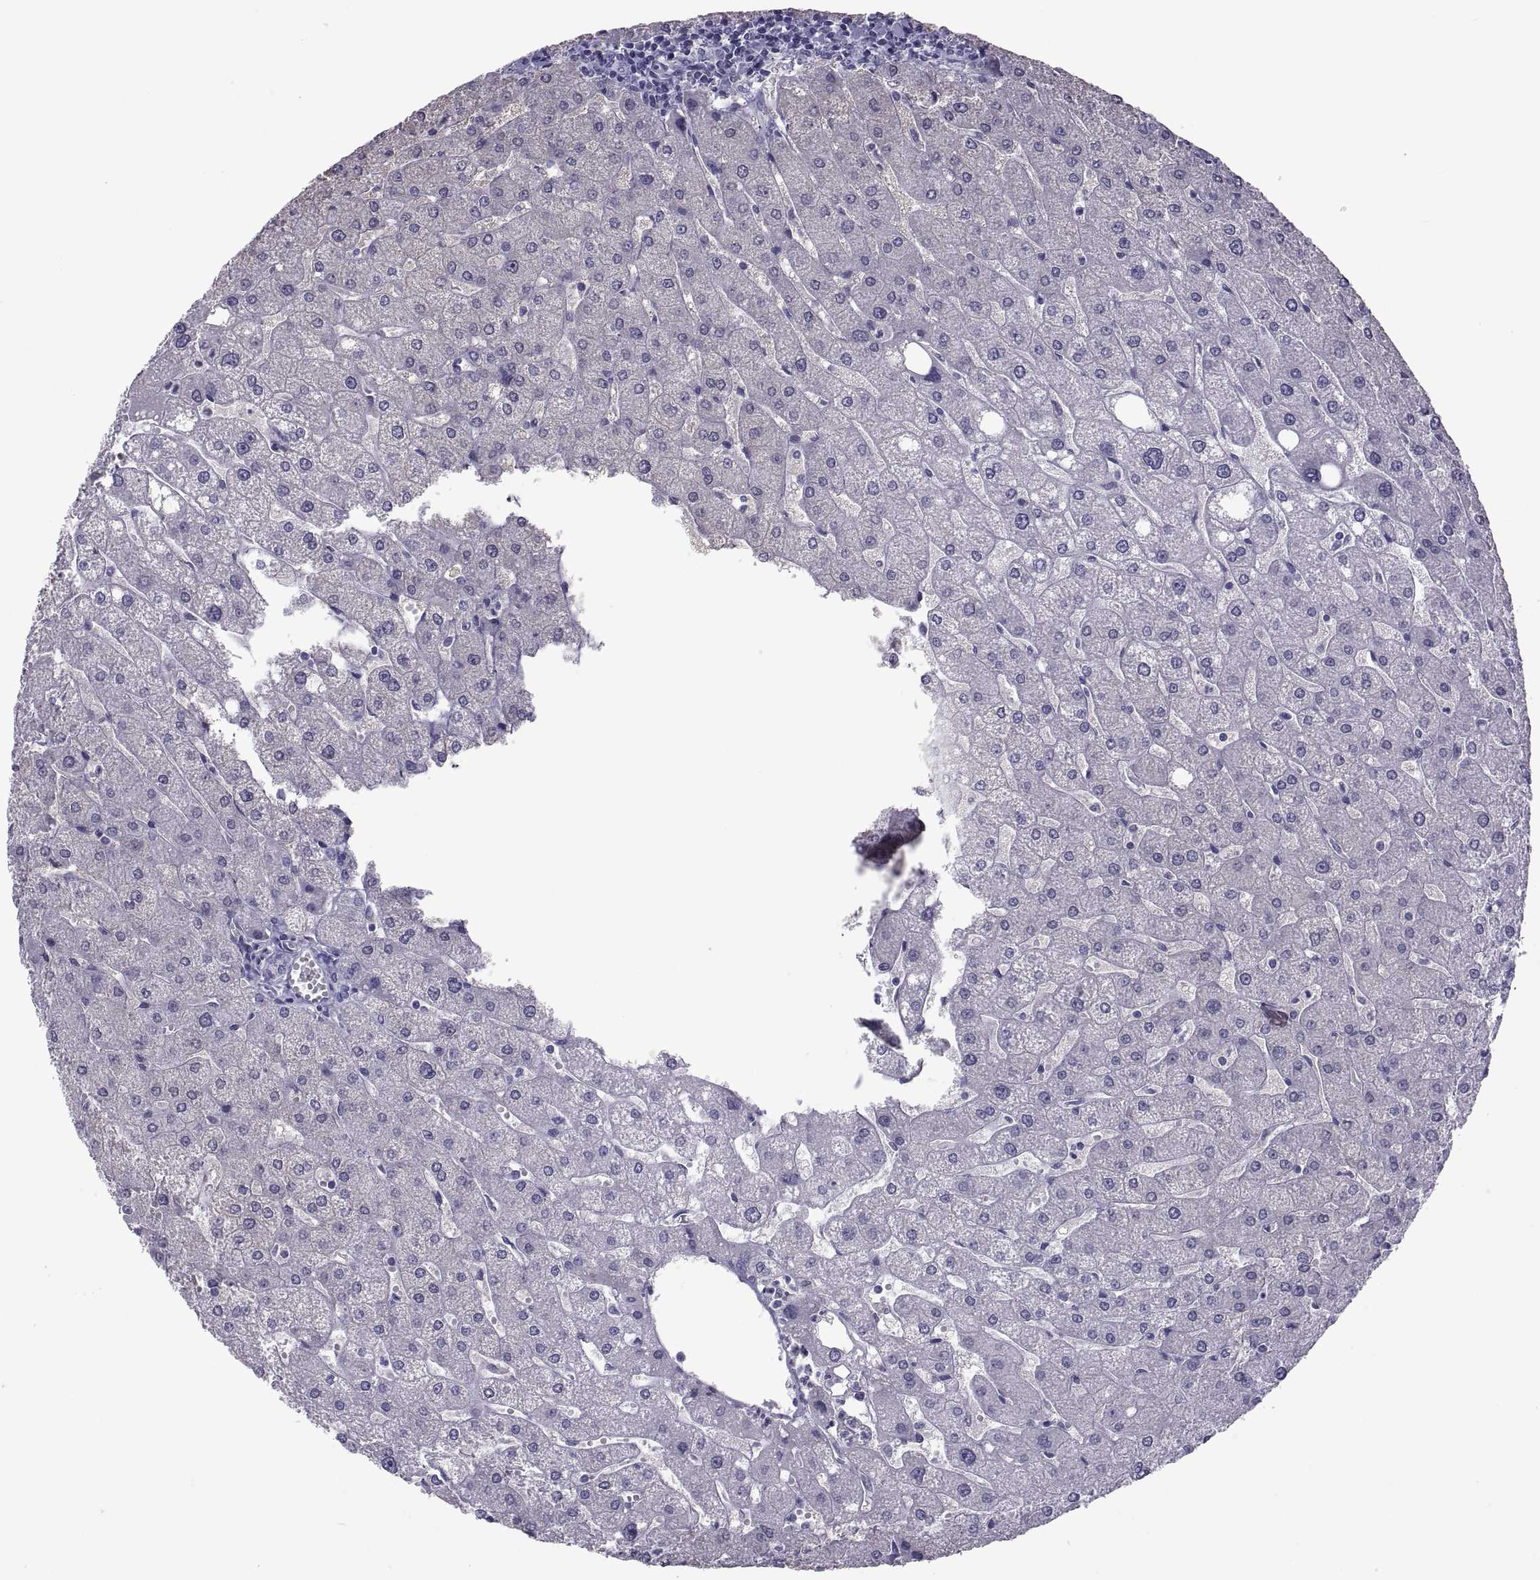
{"staining": {"intensity": "negative", "quantity": "none", "location": "none"}, "tissue": "liver", "cell_type": "Cholangiocytes", "image_type": "normal", "snomed": [{"axis": "morphology", "description": "Normal tissue, NOS"}, {"axis": "topography", "description": "Liver"}], "caption": "Immunohistochemical staining of unremarkable human liver reveals no significant staining in cholangiocytes. The staining was performed using DAB (3,3'-diaminobenzidine) to visualize the protein expression in brown, while the nuclei were stained in blue with hematoxylin (Magnification: 20x).", "gene": "MAGEB1", "patient": {"sex": "male", "age": 67}}